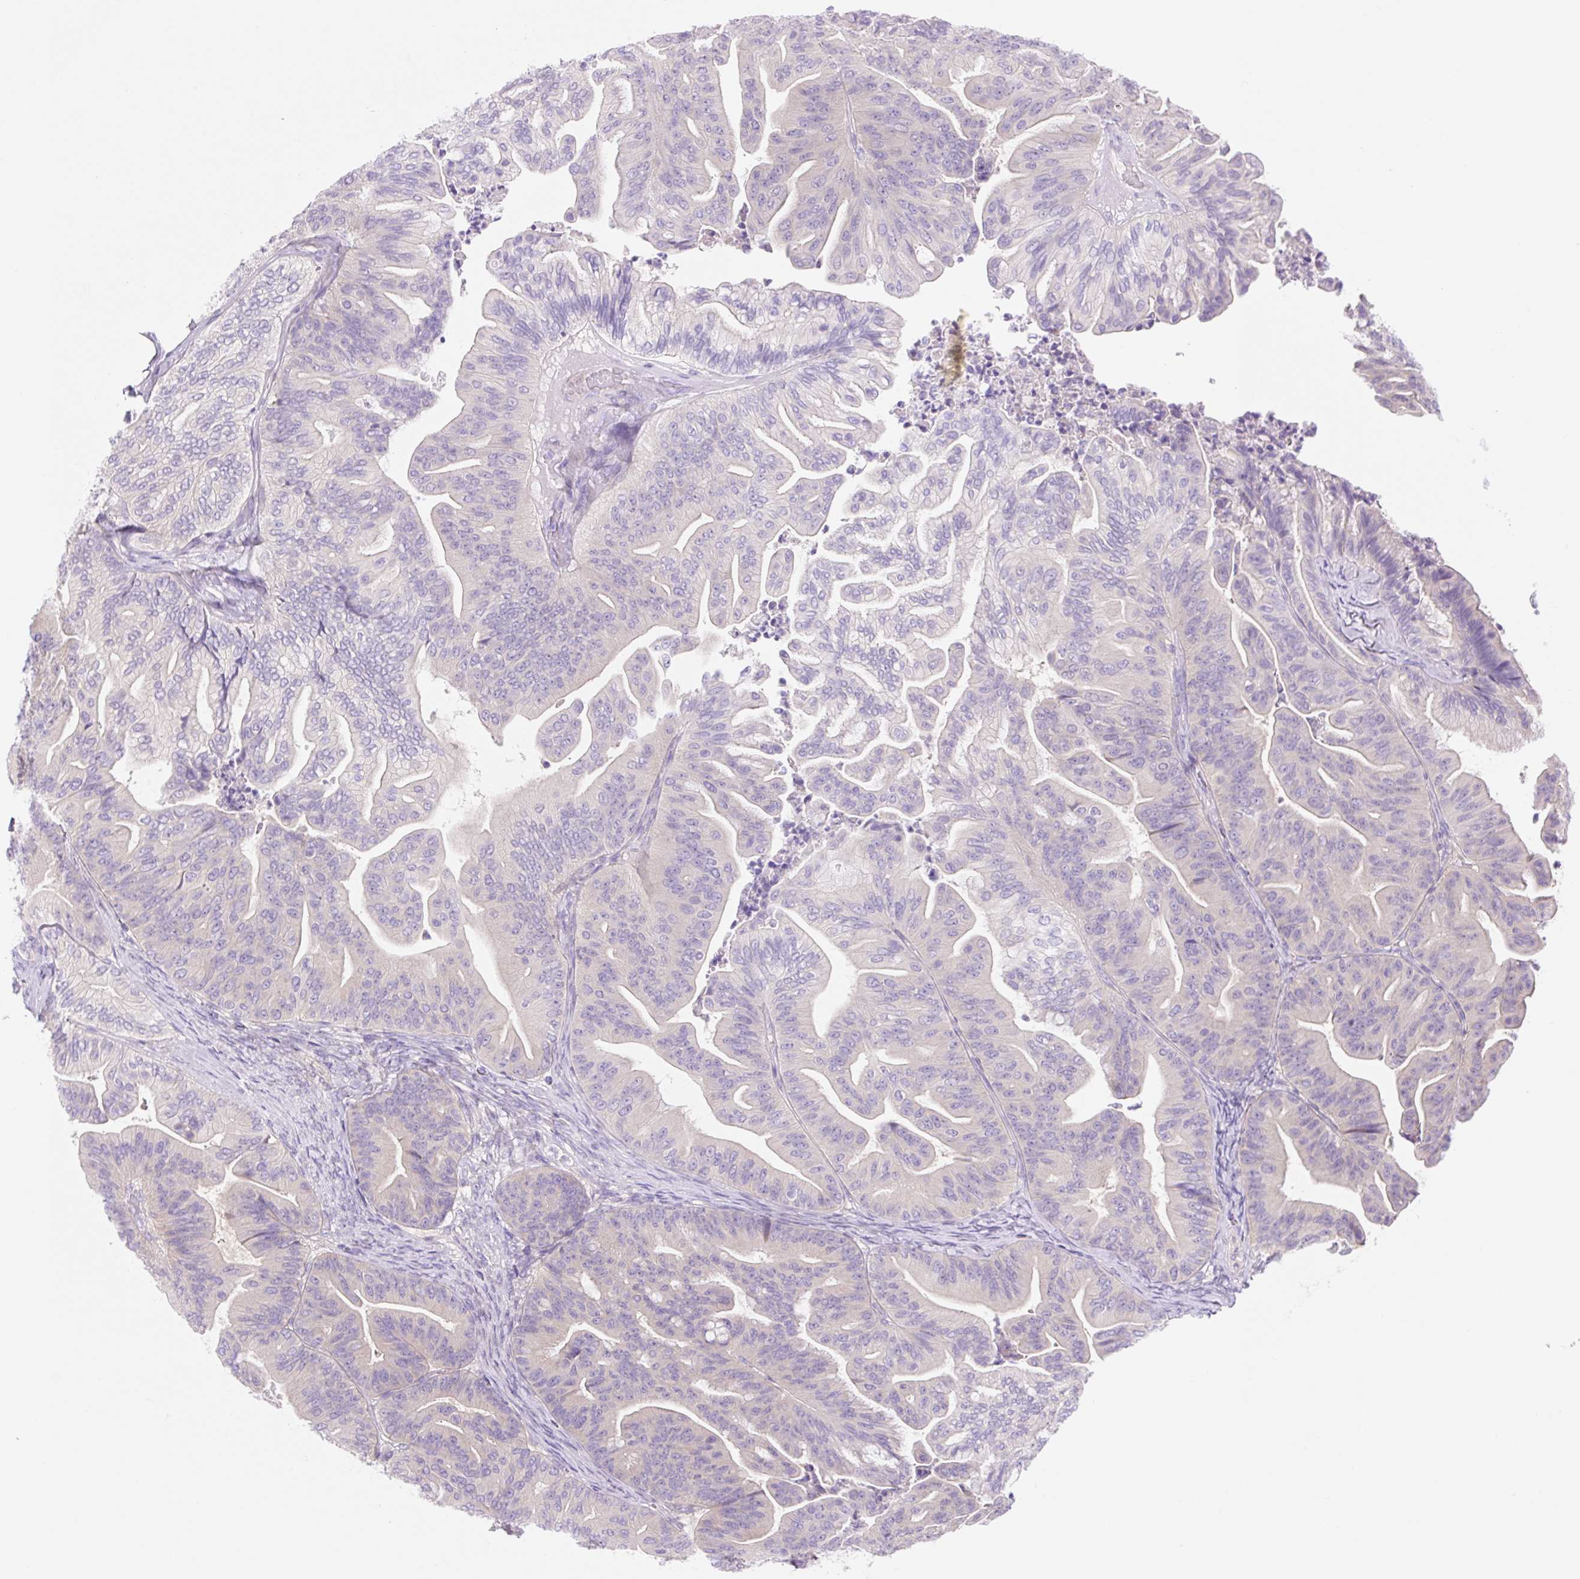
{"staining": {"intensity": "negative", "quantity": "none", "location": "none"}, "tissue": "ovarian cancer", "cell_type": "Tumor cells", "image_type": "cancer", "snomed": [{"axis": "morphology", "description": "Cystadenocarcinoma, mucinous, NOS"}, {"axis": "topography", "description": "Ovary"}], "caption": "Immunohistochemical staining of mucinous cystadenocarcinoma (ovarian) demonstrates no significant expression in tumor cells.", "gene": "CELF6", "patient": {"sex": "female", "age": 67}}